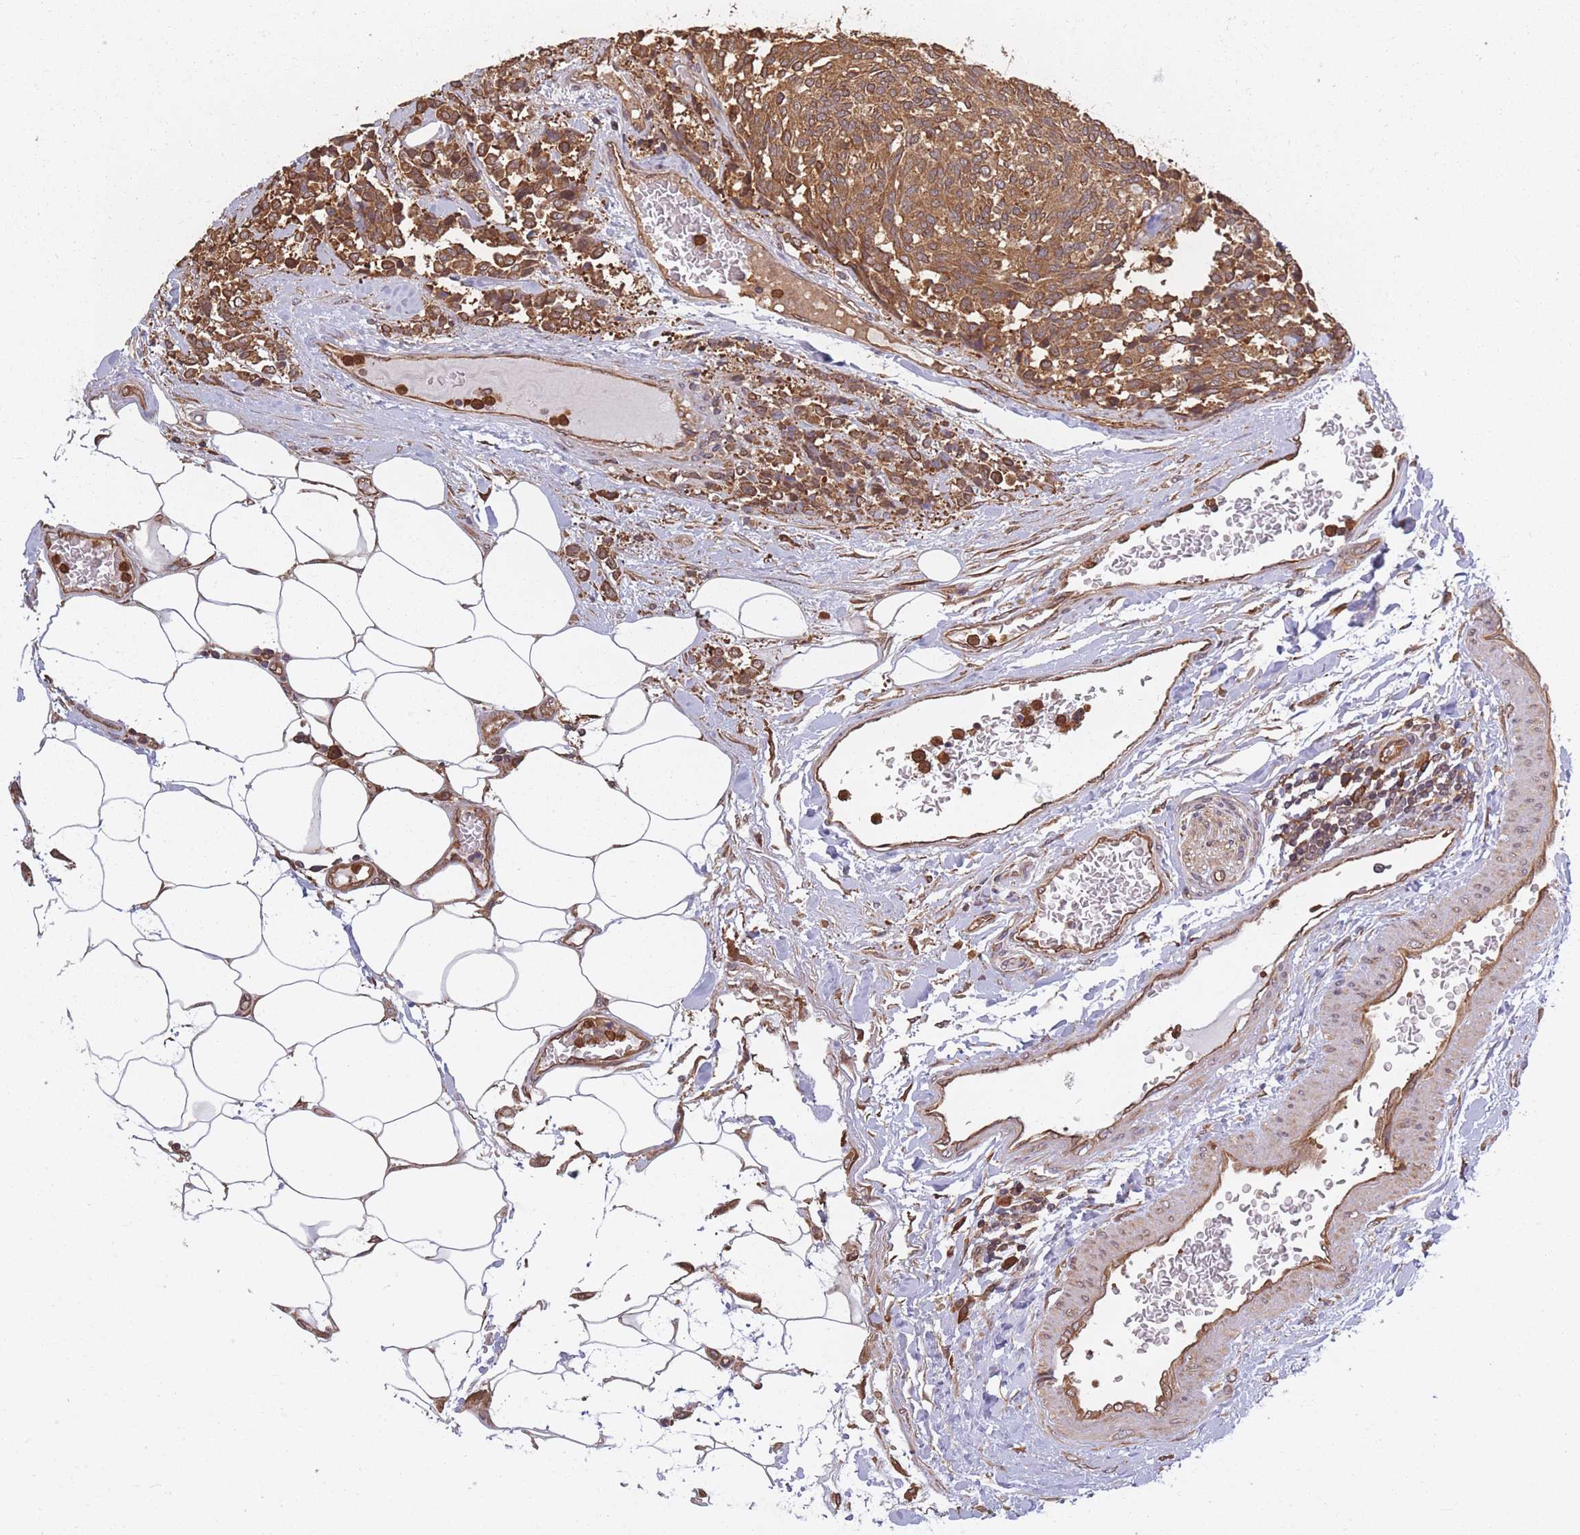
{"staining": {"intensity": "moderate", "quantity": ">75%", "location": "cytoplasmic/membranous"}, "tissue": "carcinoid", "cell_type": "Tumor cells", "image_type": "cancer", "snomed": [{"axis": "morphology", "description": "Carcinoid, malignant, NOS"}, {"axis": "topography", "description": "Pancreas"}], "caption": "Immunohistochemical staining of human carcinoid (malignant) reveals medium levels of moderate cytoplasmic/membranous positivity in approximately >75% of tumor cells. The staining was performed using DAB (3,3'-diaminobenzidine) to visualize the protein expression in brown, while the nuclei were stained in blue with hematoxylin (Magnification: 20x).", "gene": "ARL13B", "patient": {"sex": "female", "age": 54}}